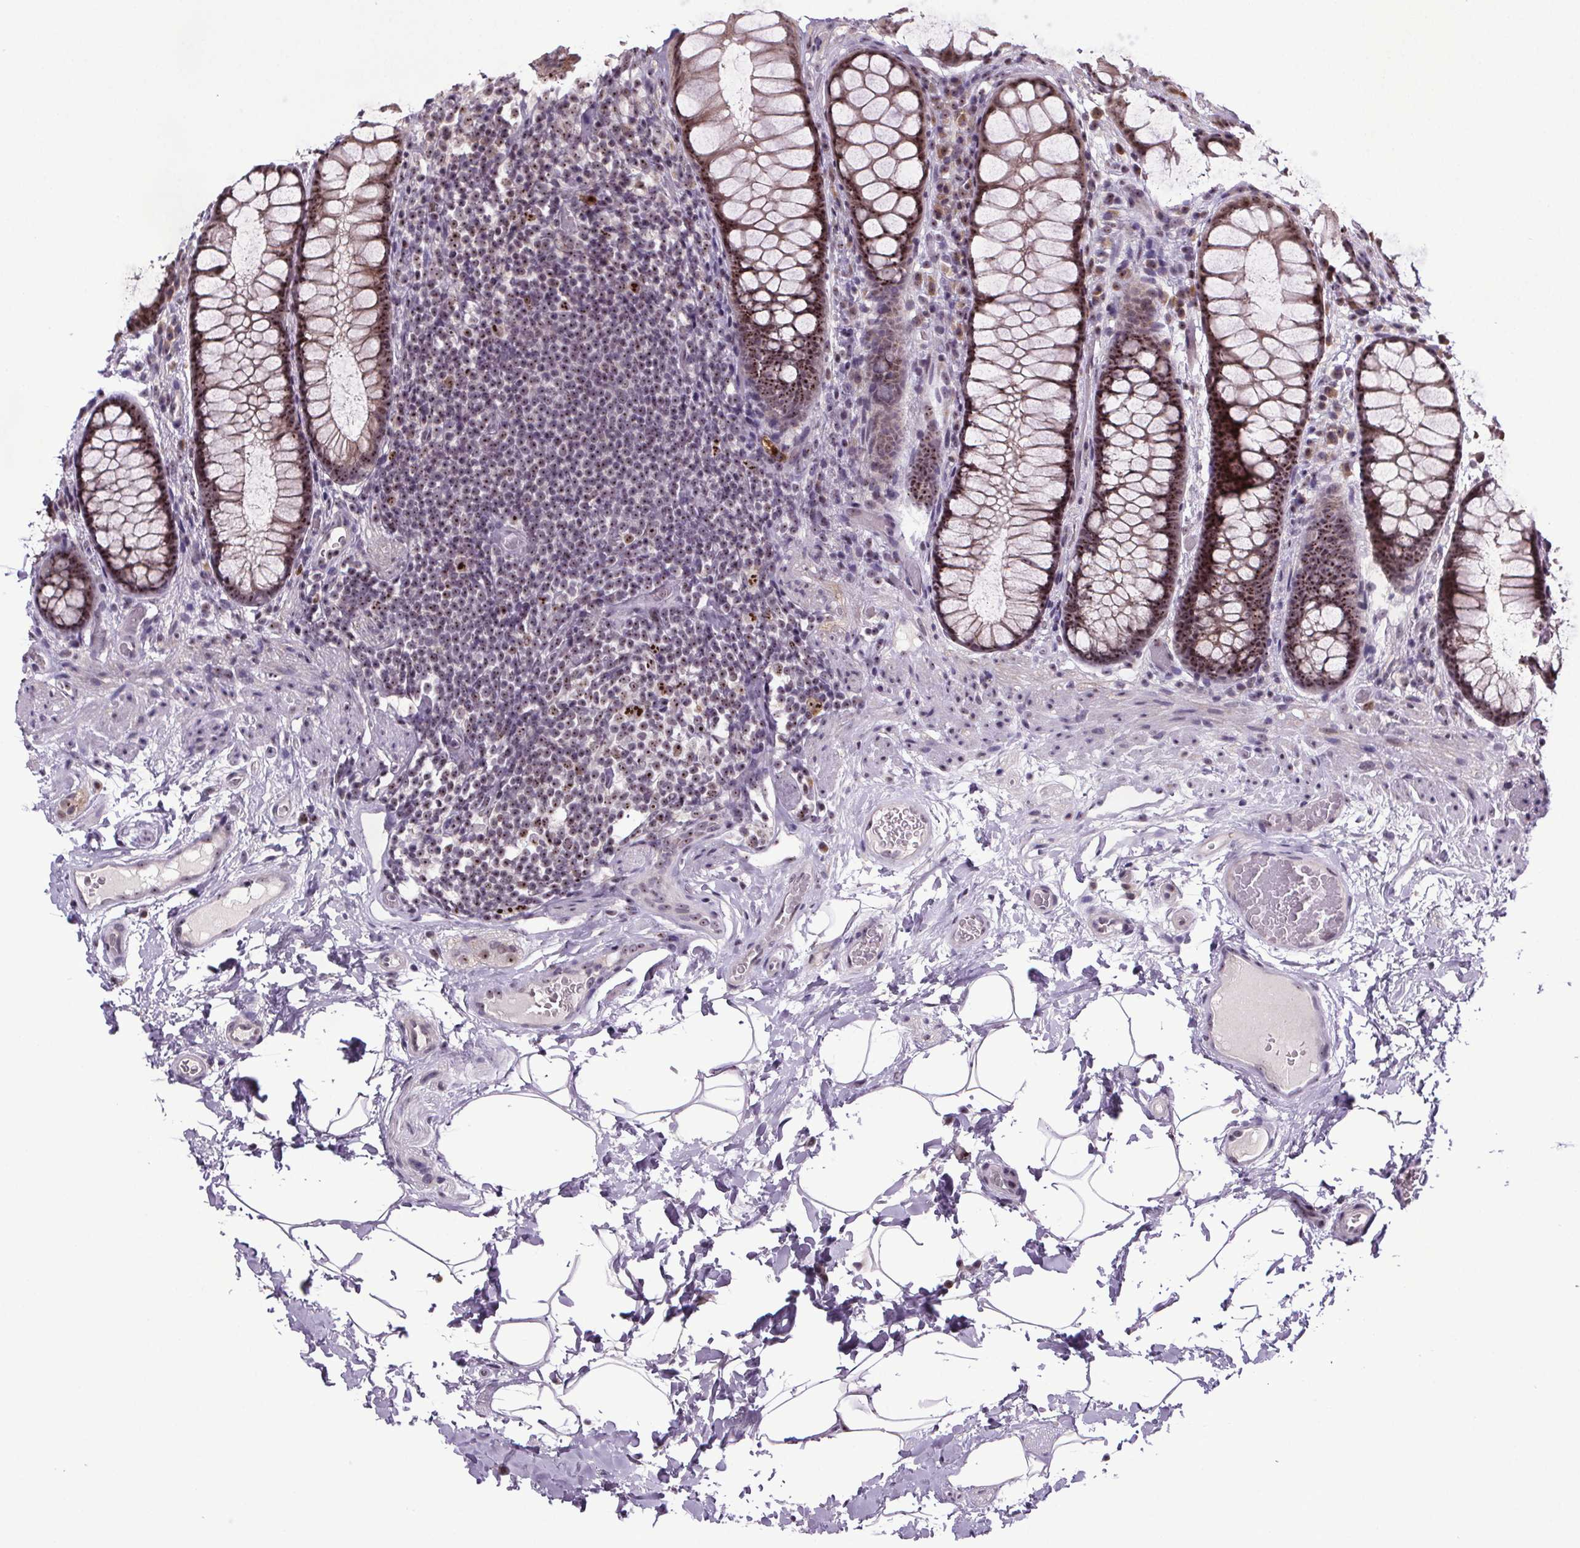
{"staining": {"intensity": "moderate", "quantity": ">75%", "location": "cytoplasmic/membranous,nuclear"}, "tissue": "rectum", "cell_type": "Glandular cells", "image_type": "normal", "snomed": [{"axis": "morphology", "description": "Normal tissue, NOS"}, {"axis": "topography", "description": "Rectum"}], "caption": "Glandular cells display medium levels of moderate cytoplasmic/membranous,nuclear expression in approximately >75% of cells in unremarkable rectum.", "gene": "ATMIN", "patient": {"sex": "female", "age": 62}}